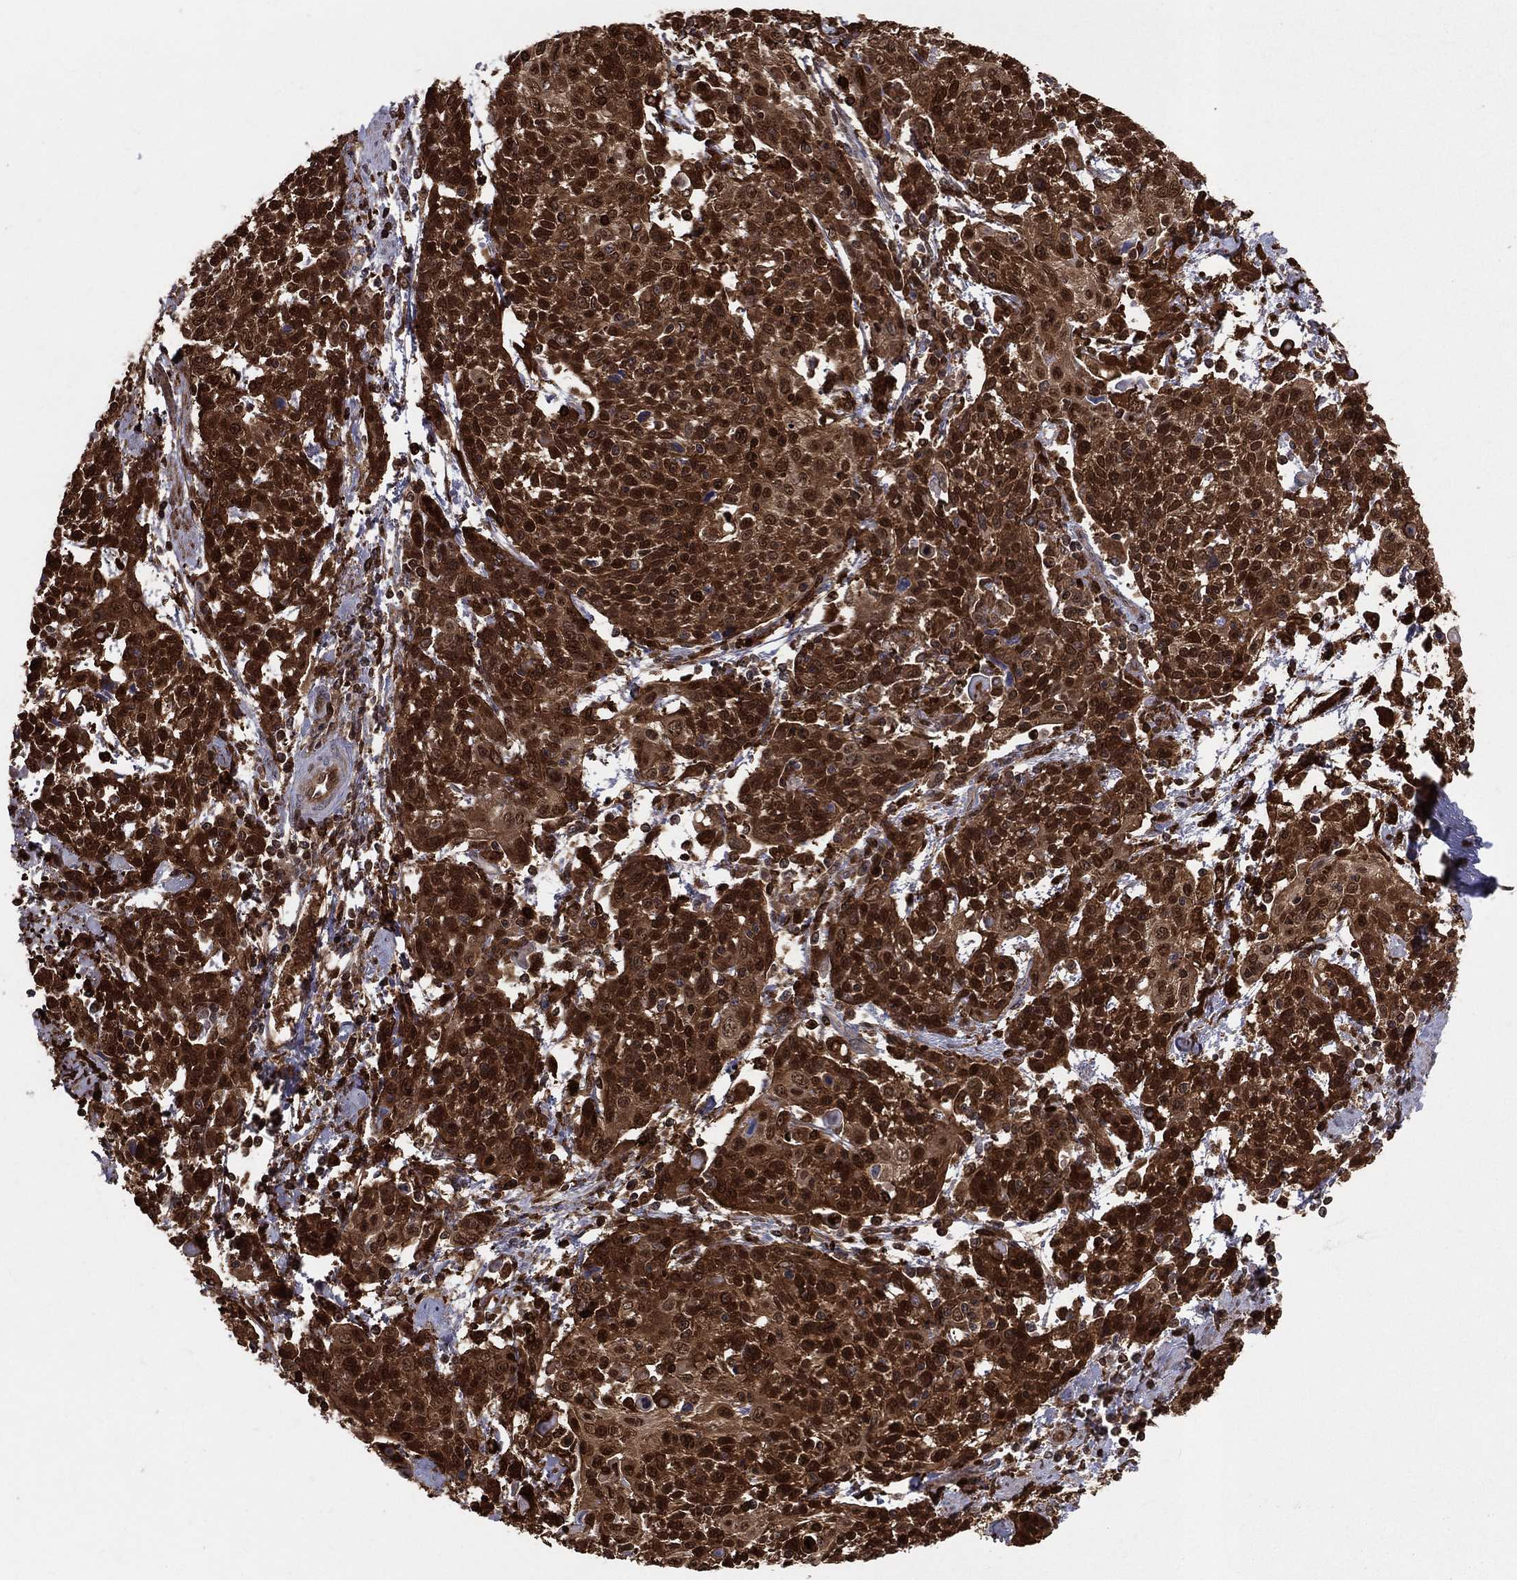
{"staining": {"intensity": "strong", "quantity": ">75%", "location": "cytoplasmic/membranous,nuclear"}, "tissue": "cervical cancer", "cell_type": "Tumor cells", "image_type": "cancer", "snomed": [{"axis": "morphology", "description": "Squamous cell carcinoma, NOS"}, {"axis": "topography", "description": "Cervix"}], "caption": "Cervical squamous cell carcinoma stained with a protein marker exhibits strong staining in tumor cells.", "gene": "ENO1", "patient": {"sex": "female", "age": 61}}